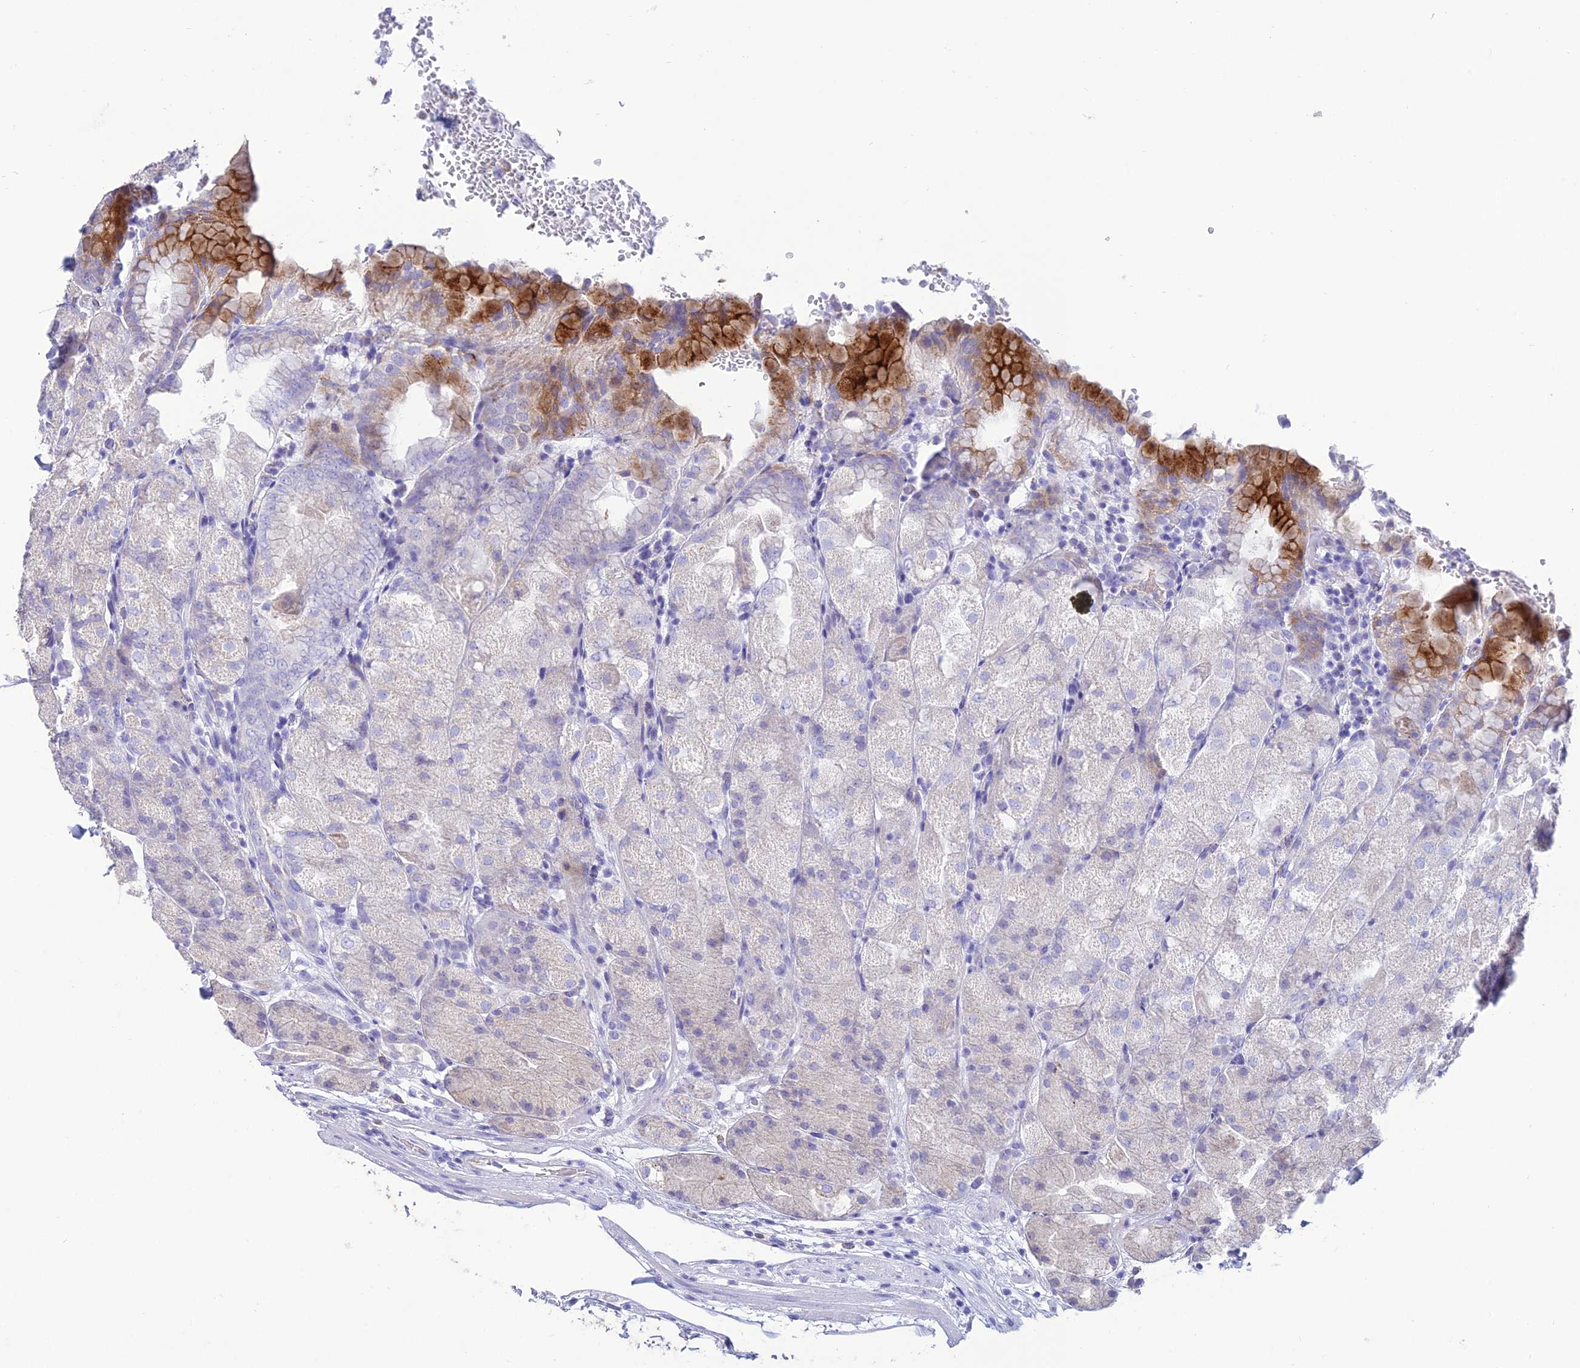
{"staining": {"intensity": "strong", "quantity": "<25%", "location": "cytoplasmic/membranous"}, "tissue": "stomach", "cell_type": "Glandular cells", "image_type": "normal", "snomed": [{"axis": "morphology", "description": "Normal tissue, NOS"}, {"axis": "topography", "description": "Stomach, upper"}, {"axis": "topography", "description": "Stomach, lower"}], "caption": "Brown immunohistochemical staining in unremarkable human stomach shows strong cytoplasmic/membranous positivity in approximately <25% of glandular cells. The staining was performed using DAB, with brown indicating positive protein expression. Nuclei are stained blue with hematoxylin.", "gene": "MAL2", "patient": {"sex": "male", "age": 62}}